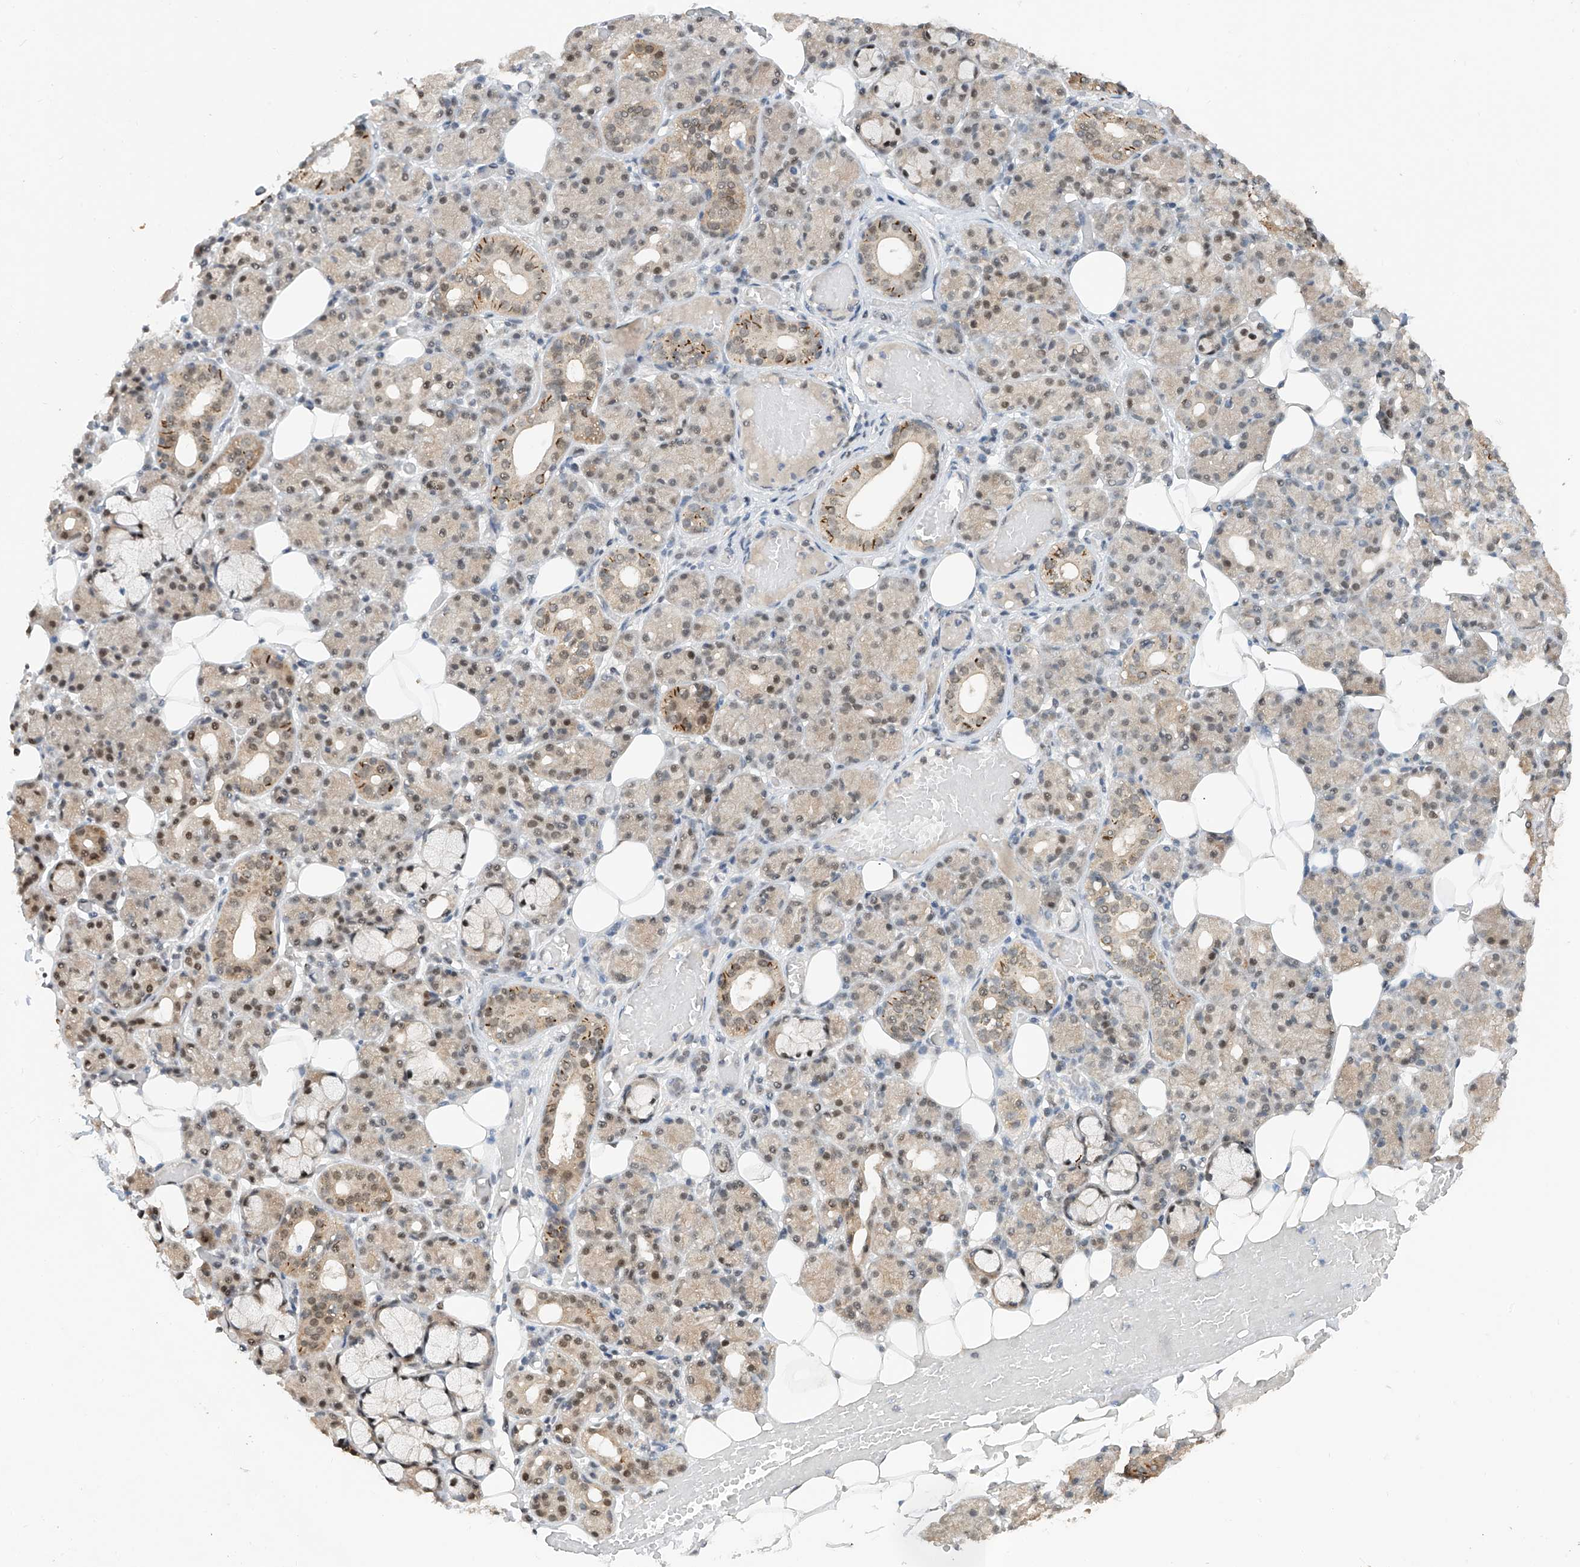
{"staining": {"intensity": "moderate", "quantity": "25%-75%", "location": "cytoplasmic/membranous,nuclear"}, "tissue": "salivary gland", "cell_type": "Glandular cells", "image_type": "normal", "snomed": [{"axis": "morphology", "description": "Normal tissue, NOS"}, {"axis": "topography", "description": "Salivary gland"}], "caption": "An IHC micrograph of benign tissue is shown. Protein staining in brown labels moderate cytoplasmic/membranous,nuclear positivity in salivary gland within glandular cells. The protein is stained brown, and the nuclei are stained in blue (DAB (3,3'-diaminobenzidine) IHC with brightfield microscopy, high magnification).", "gene": "RPAIN", "patient": {"sex": "male", "age": 63}}